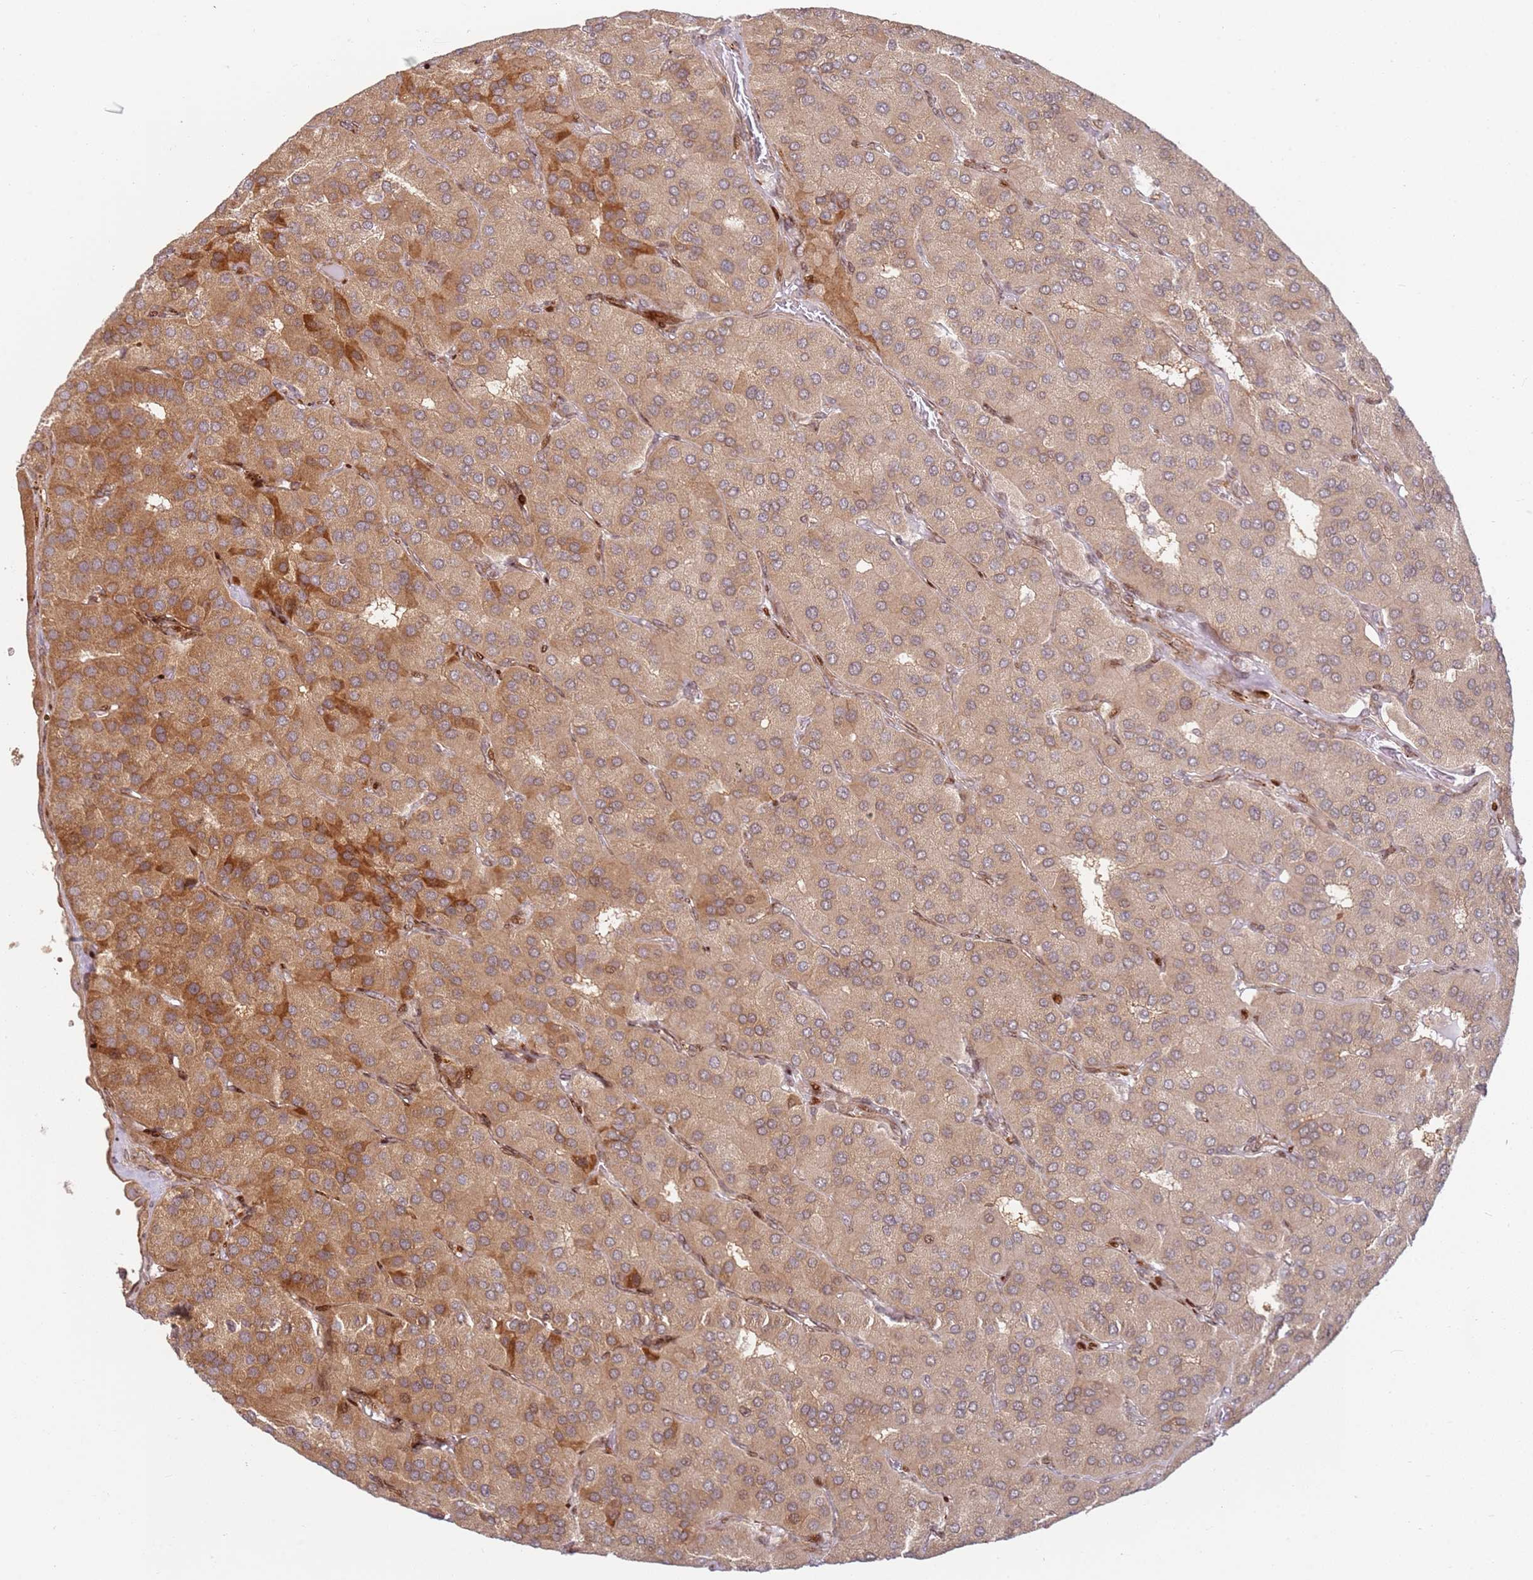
{"staining": {"intensity": "moderate", "quantity": "25%-75%", "location": "cytoplasmic/membranous"}, "tissue": "parathyroid gland", "cell_type": "Glandular cells", "image_type": "normal", "snomed": [{"axis": "morphology", "description": "Normal tissue, NOS"}, {"axis": "morphology", "description": "Adenoma, NOS"}, {"axis": "topography", "description": "Parathyroid gland"}], "caption": "Immunohistochemistry (IHC) histopathology image of unremarkable human parathyroid gland stained for a protein (brown), which shows medium levels of moderate cytoplasmic/membranous positivity in about 25%-75% of glandular cells.", "gene": "TMEM233", "patient": {"sex": "female", "age": 86}}